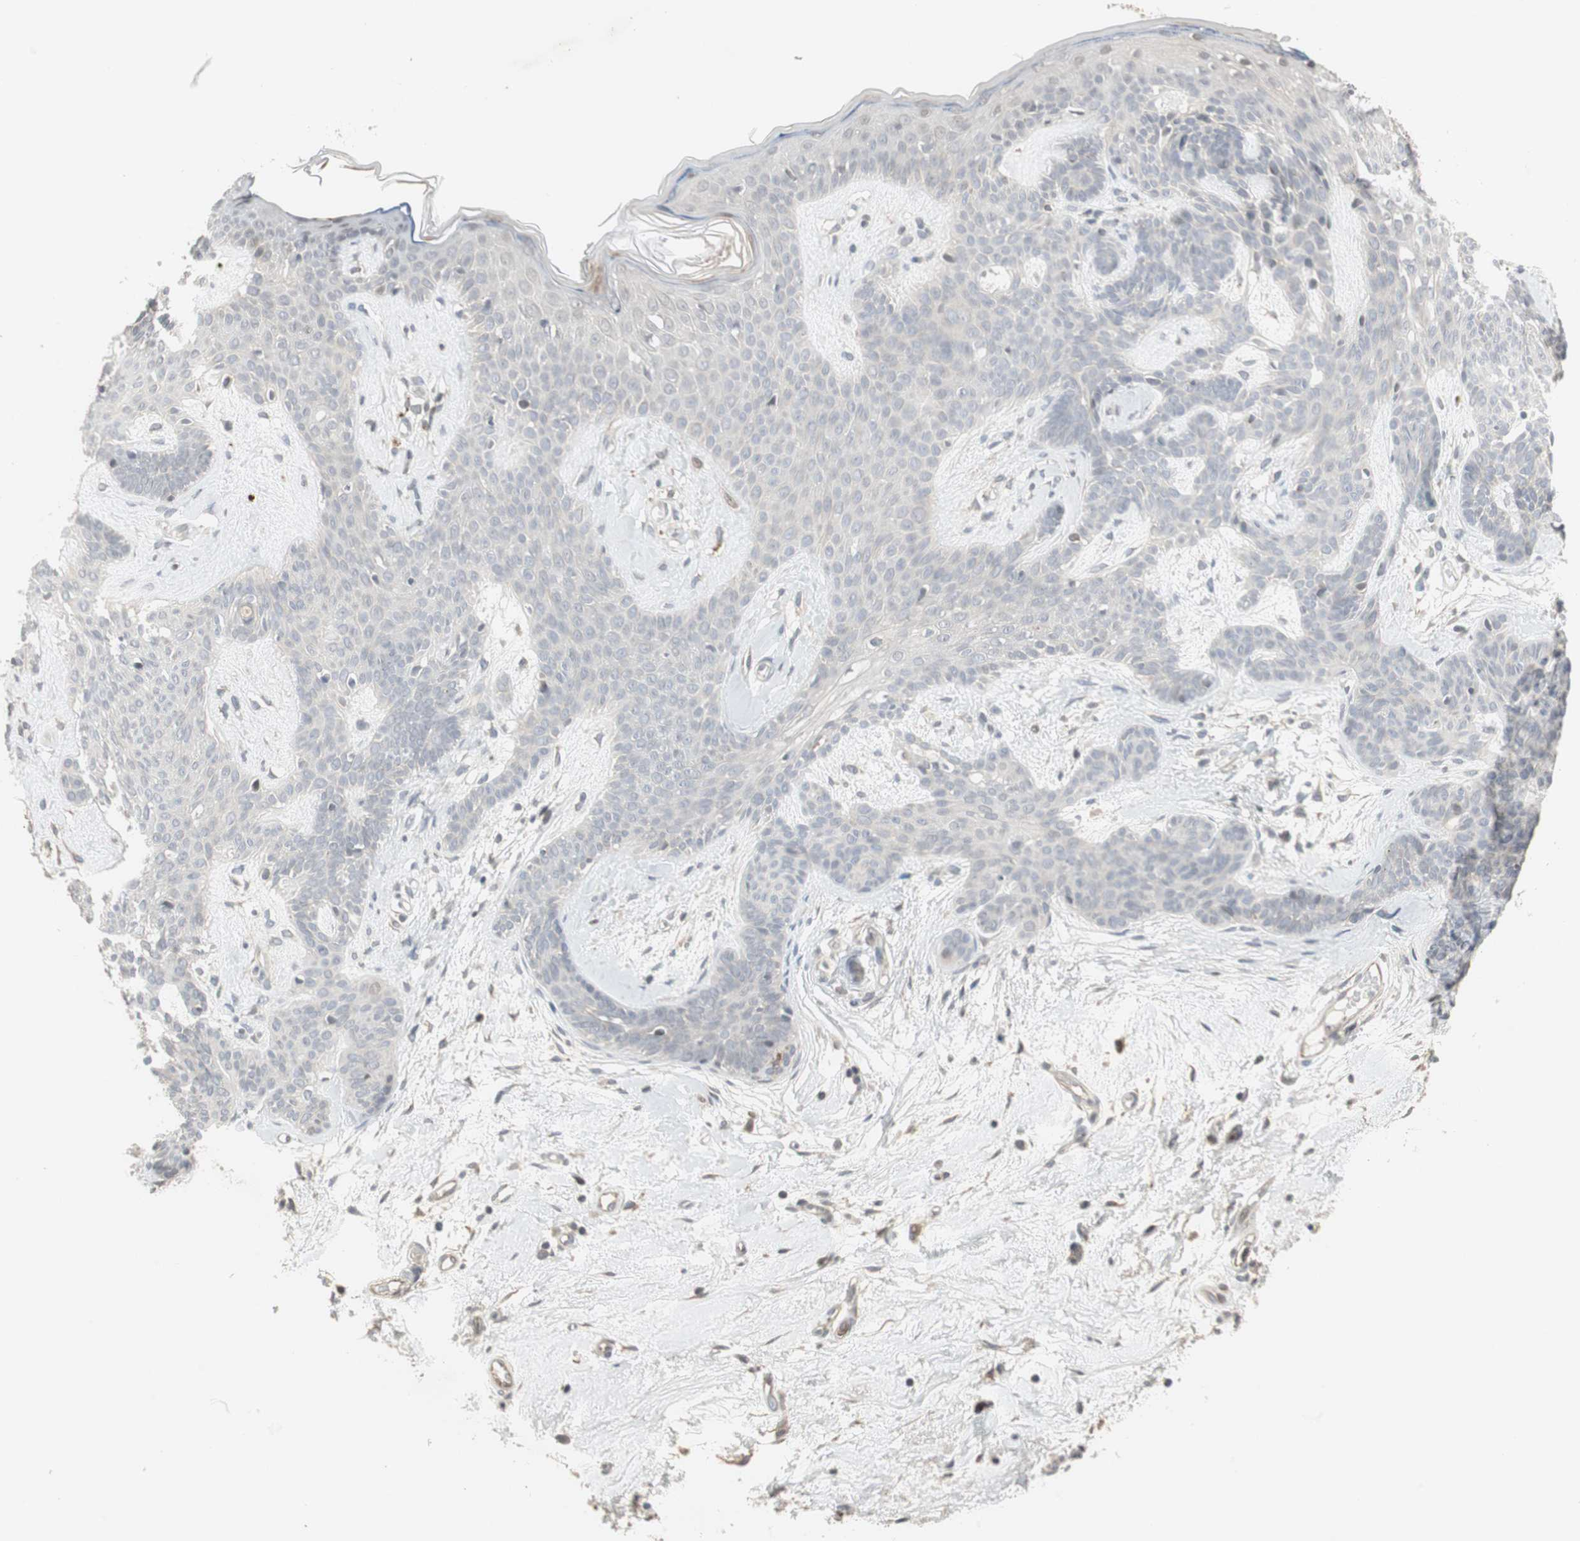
{"staining": {"intensity": "negative", "quantity": "none", "location": "none"}, "tissue": "skin cancer", "cell_type": "Tumor cells", "image_type": "cancer", "snomed": [{"axis": "morphology", "description": "Developmental malformation"}, {"axis": "morphology", "description": "Basal cell carcinoma"}, {"axis": "topography", "description": "Skin"}], "caption": "High magnification brightfield microscopy of skin basal cell carcinoma stained with DAB (3,3'-diaminobenzidine) (brown) and counterstained with hematoxylin (blue): tumor cells show no significant staining.", "gene": "SNX4", "patient": {"sex": "female", "age": 62}}